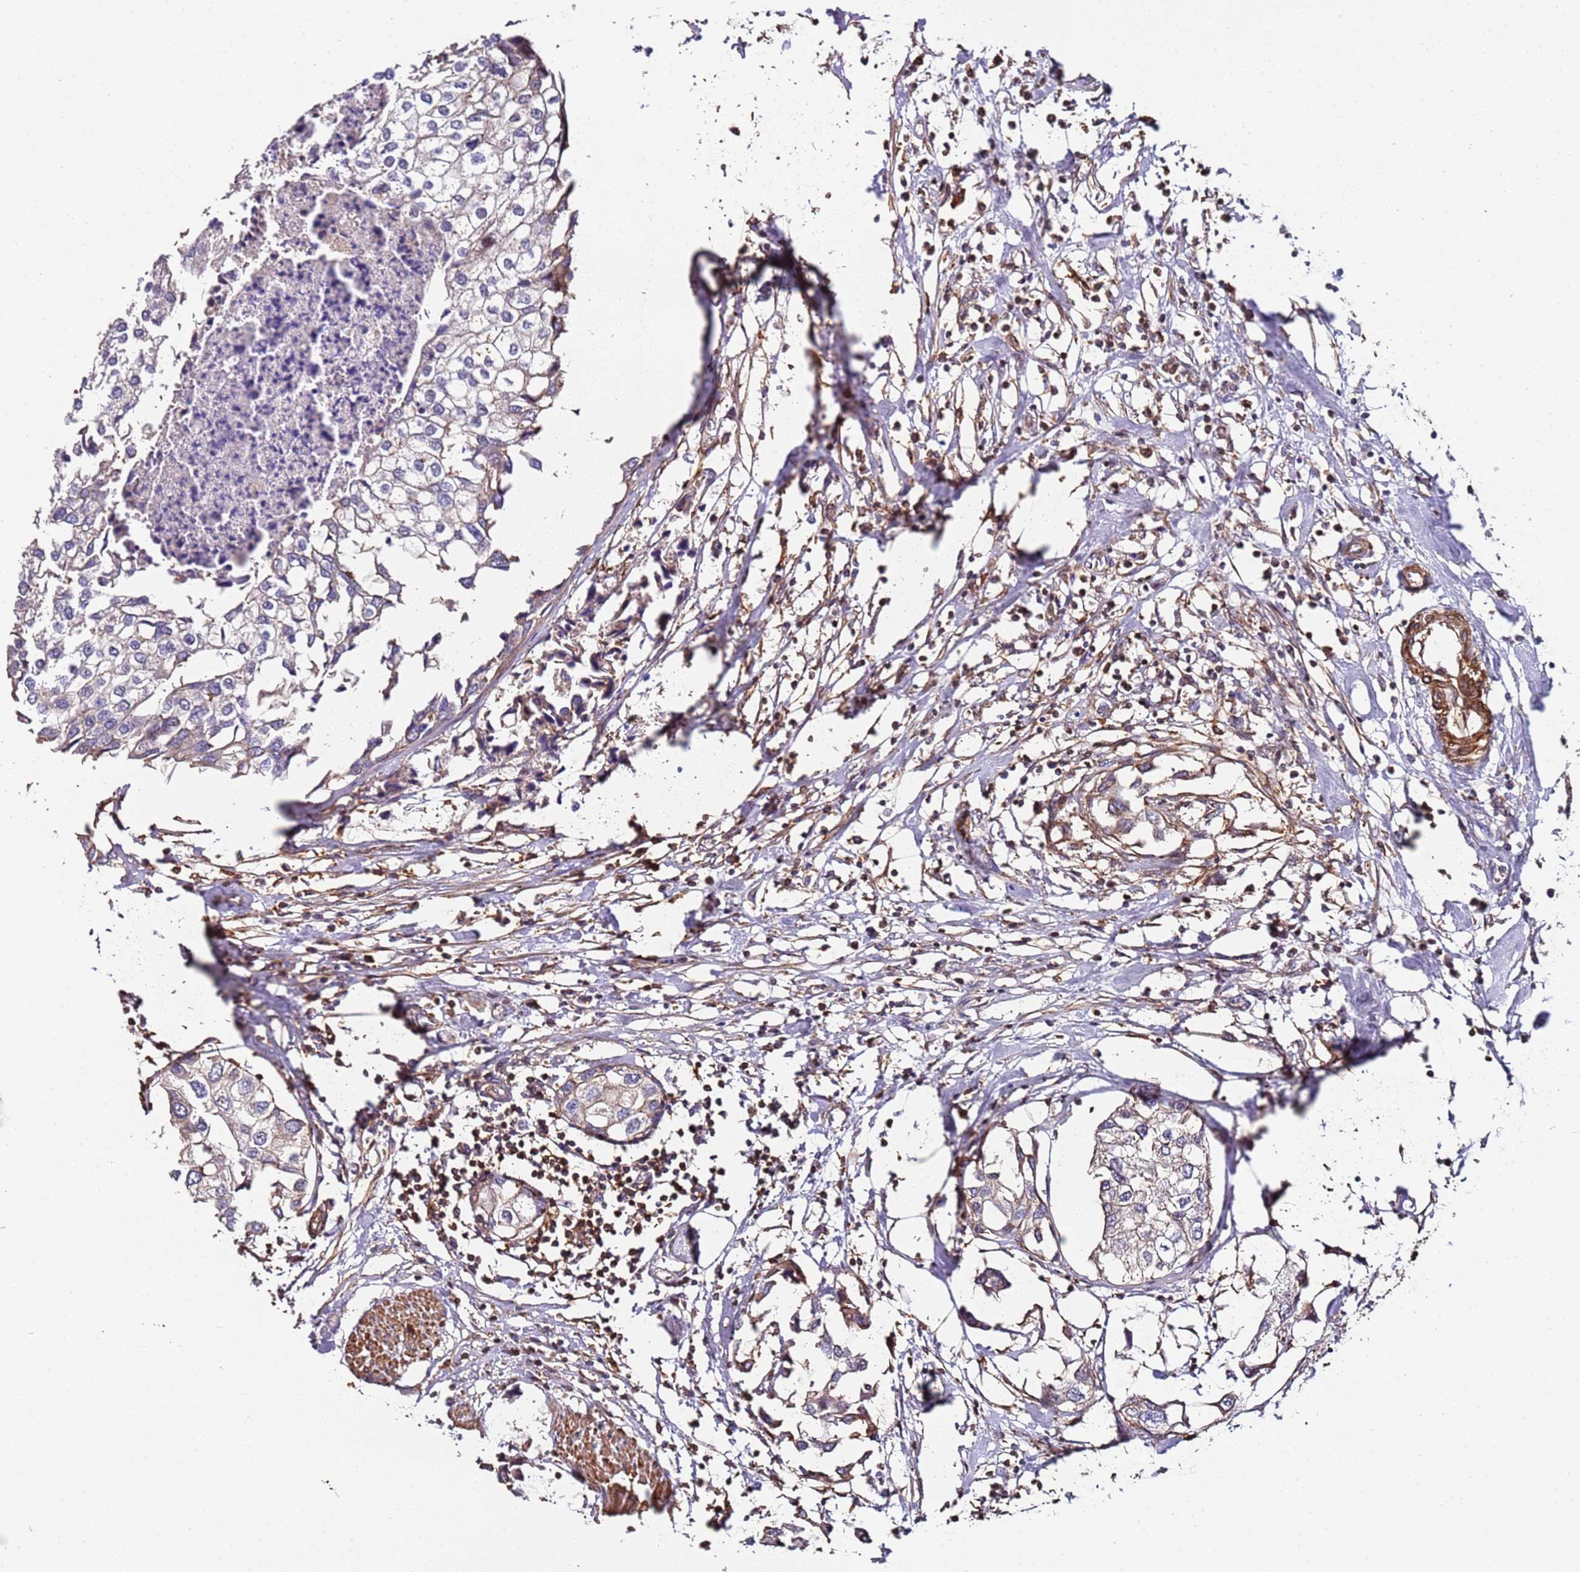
{"staining": {"intensity": "negative", "quantity": "none", "location": "none"}, "tissue": "urothelial cancer", "cell_type": "Tumor cells", "image_type": "cancer", "snomed": [{"axis": "morphology", "description": "Urothelial carcinoma, High grade"}, {"axis": "topography", "description": "Urinary bladder"}], "caption": "DAB (3,3'-diaminobenzidine) immunohistochemical staining of urothelial cancer exhibits no significant expression in tumor cells.", "gene": "CYP2U1", "patient": {"sex": "male", "age": 64}}